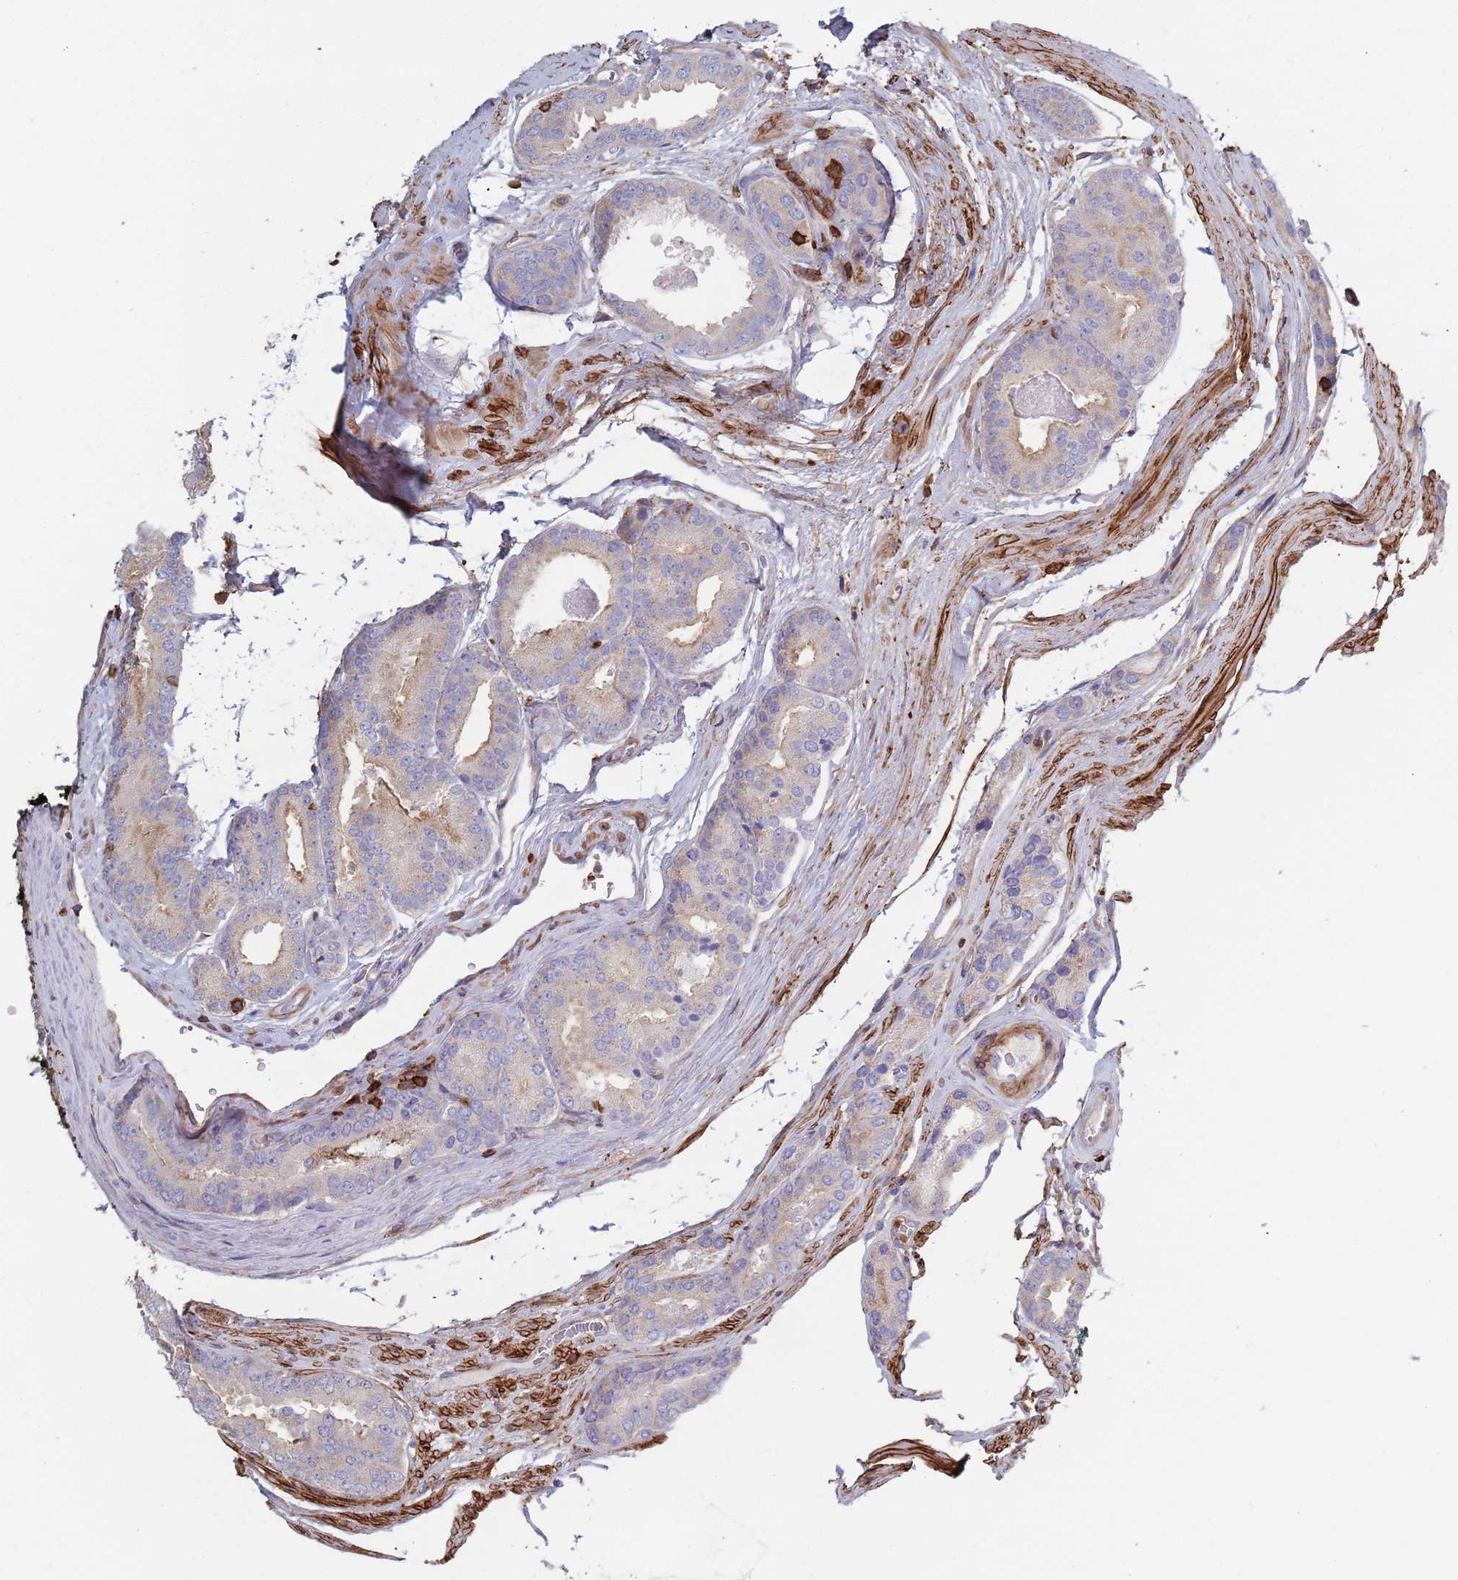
{"staining": {"intensity": "weak", "quantity": "<25%", "location": "cytoplasmic/membranous"}, "tissue": "prostate cancer", "cell_type": "Tumor cells", "image_type": "cancer", "snomed": [{"axis": "morphology", "description": "Adenocarcinoma, High grade"}, {"axis": "topography", "description": "Prostate"}], "caption": "Prostate cancer (high-grade adenocarcinoma) was stained to show a protein in brown. There is no significant positivity in tumor cells.", "gene": "RNF144A", "patient": {"sex": "male", "age": 72}}